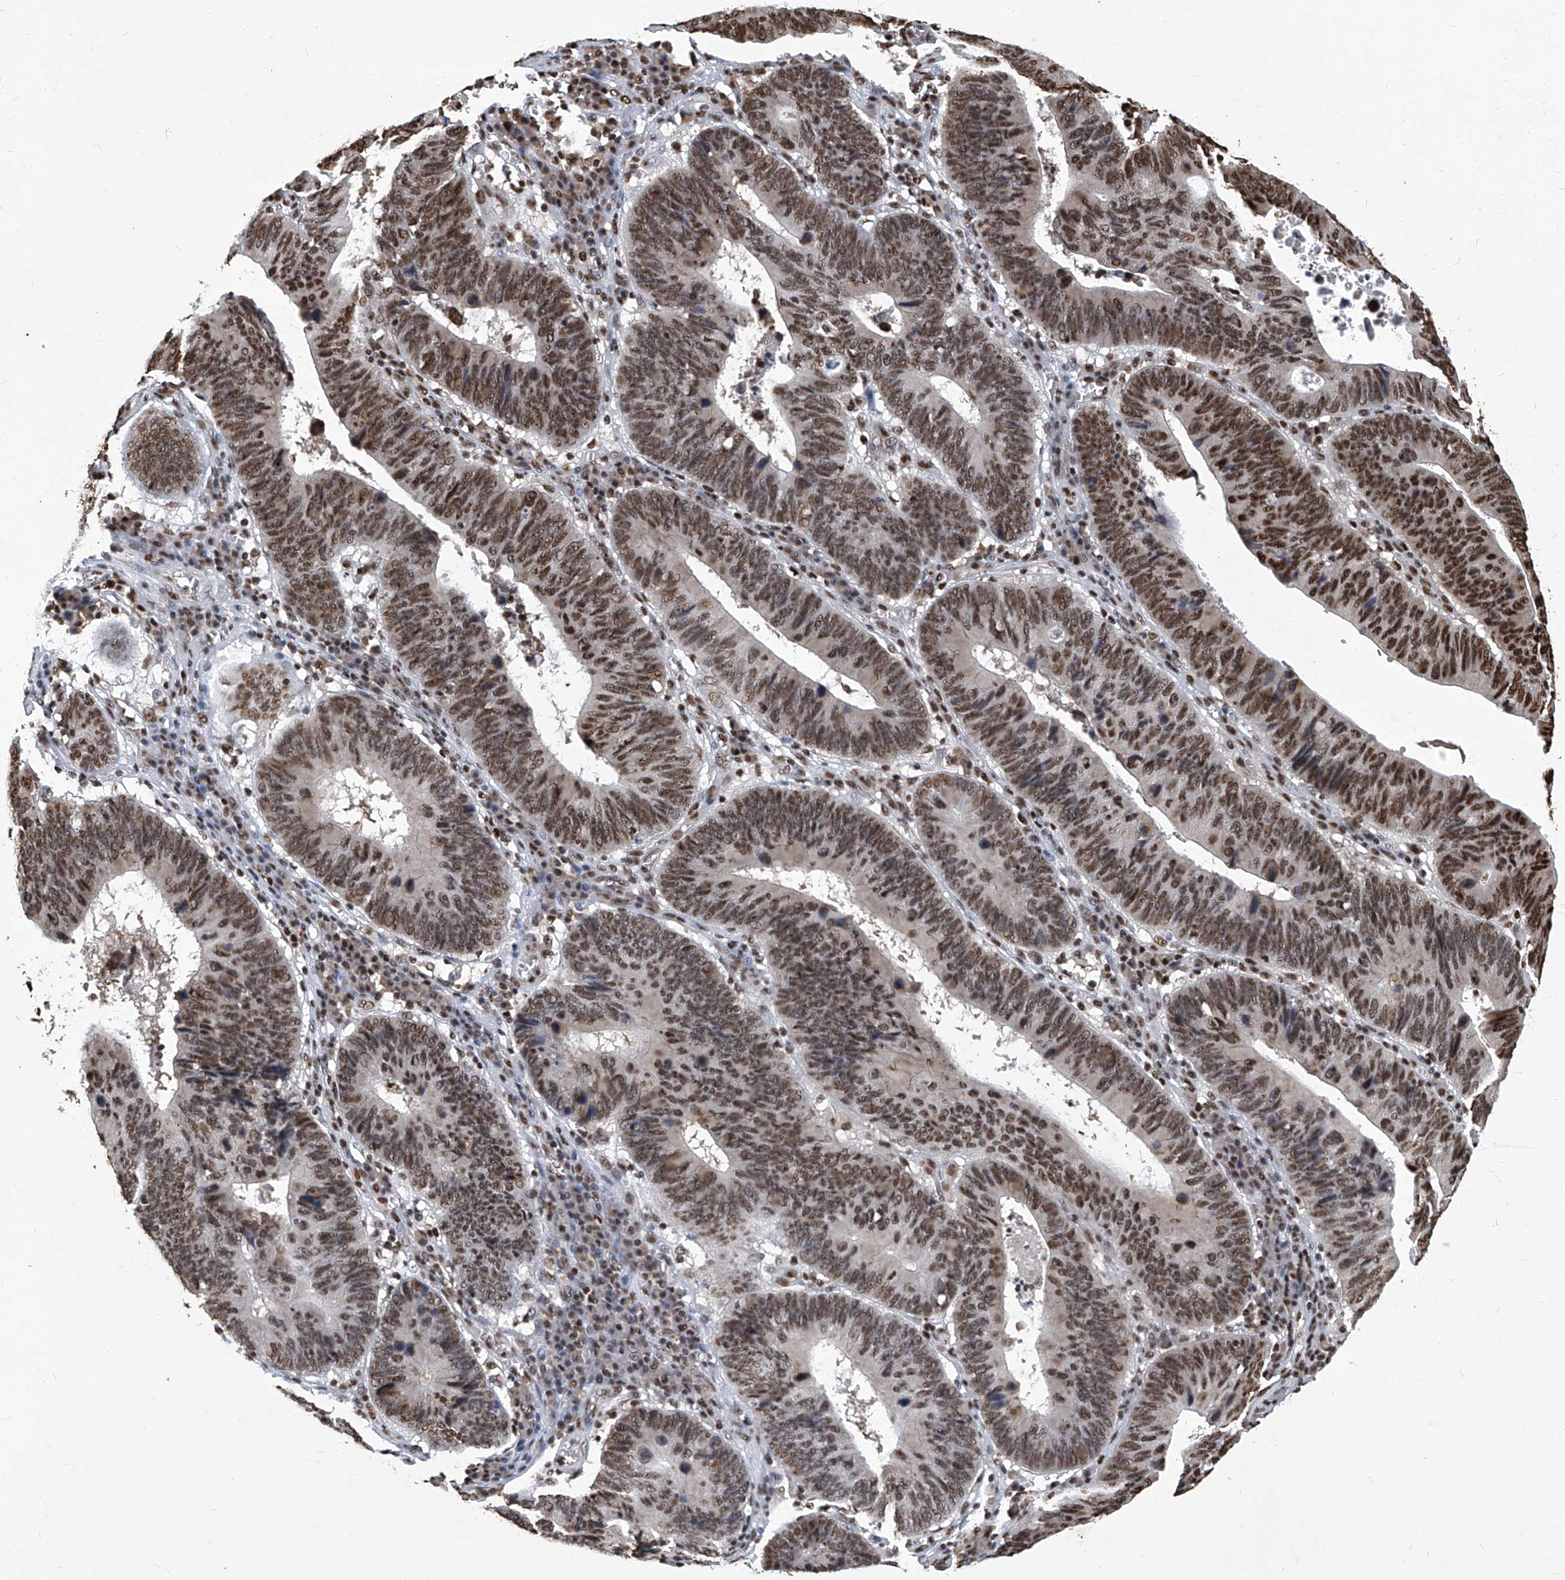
{"staining": {"intensity": "moderate", "quantity": ">75%", "location": "nuclear"}, "tissue": "stomach cancer", "cell_type": "Tumor cells", "image_type": "cancer", "snomed": [{"axis": "morphology", "description": "Adenocarcinoma, NOS"}, {"axis": "topography", "description": "Stomach"}], "caption": "This is an image of immunohistochemistry staining of stomach adenocarcinoma, which shows moderate staining in the nuclear of tumor cells.", "gene": "HBP1", "patient": {"sex": "male", "age": 59}}